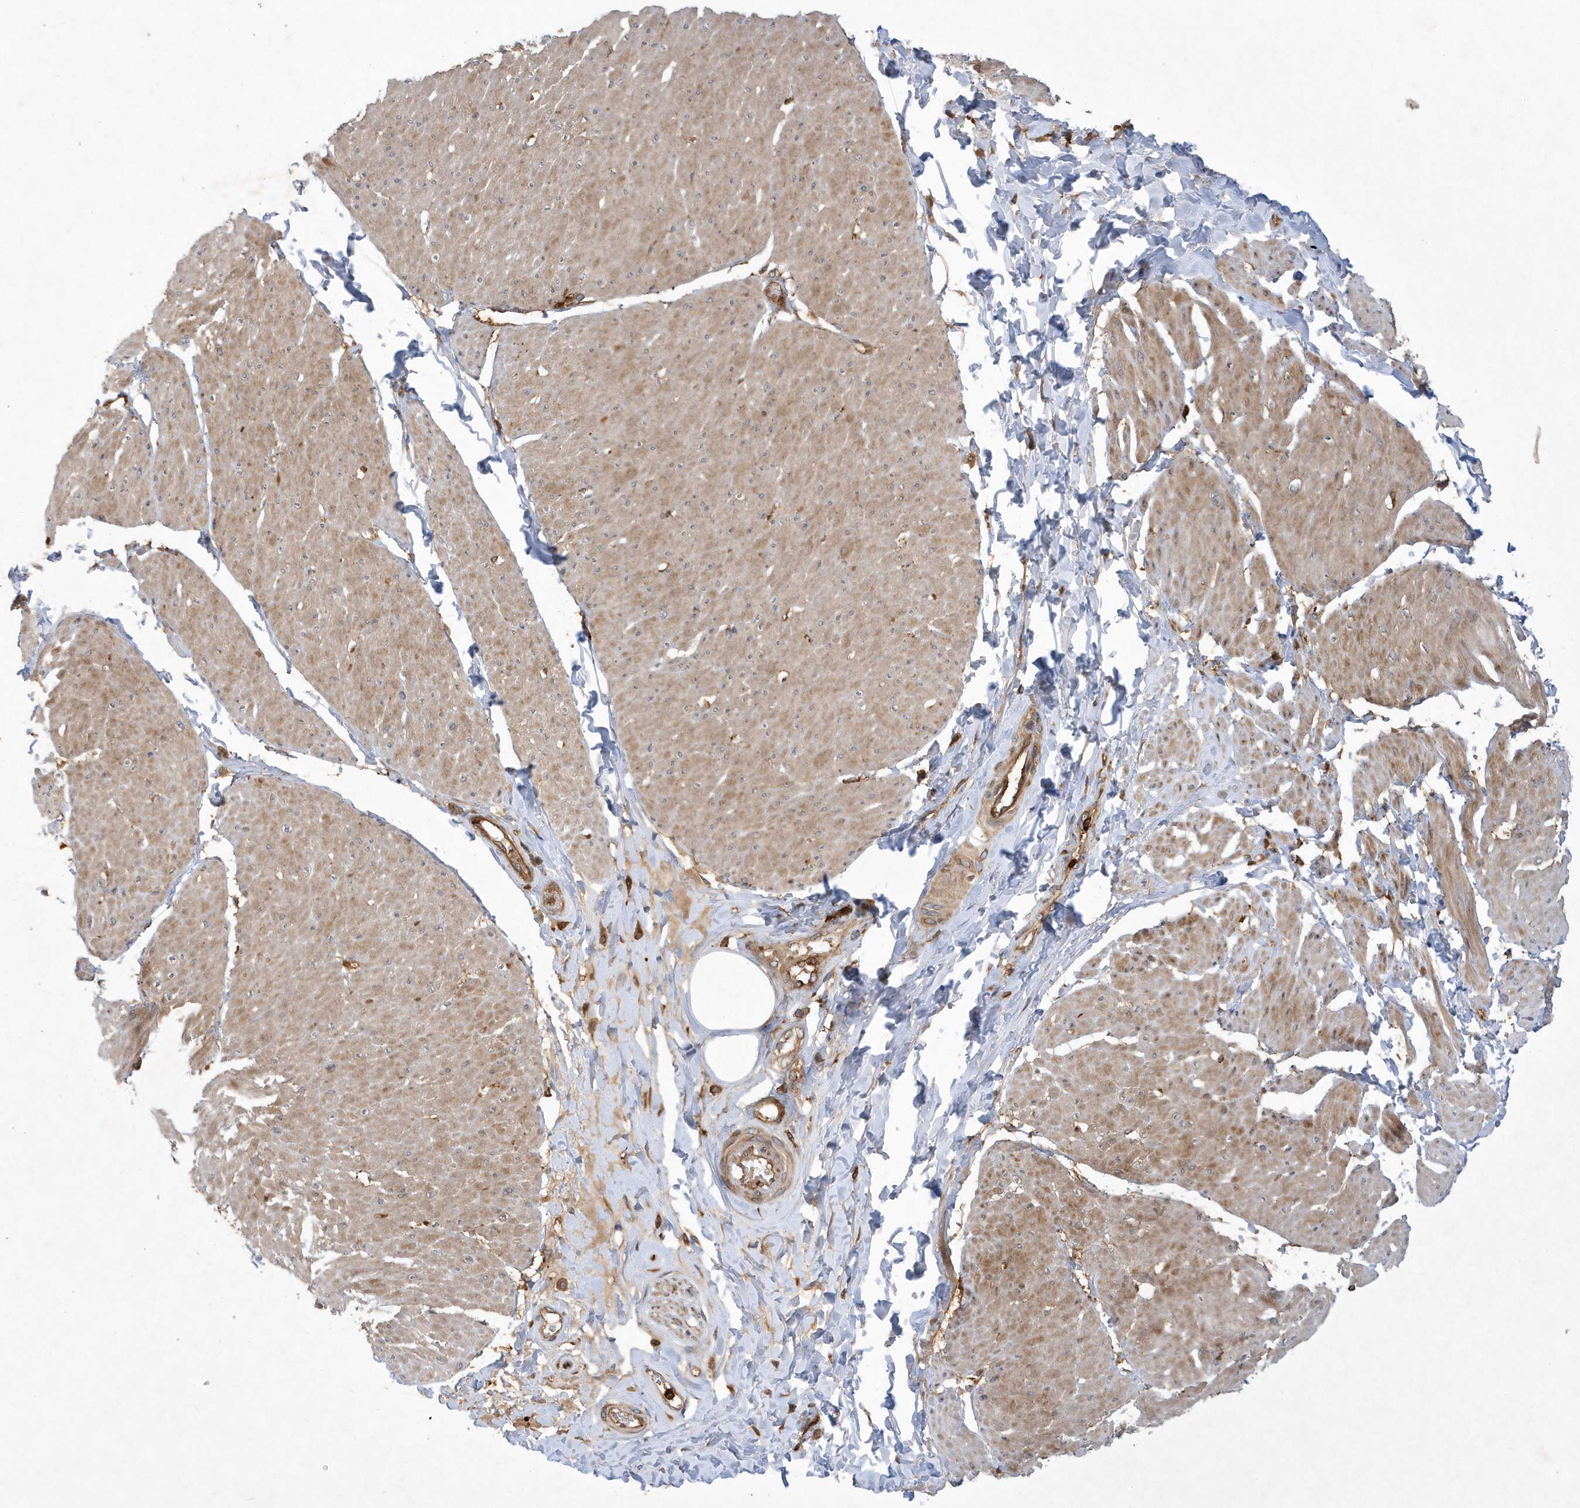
{"staining": {"intensity": "moderate", "quantity": ">75%", "location": "cytoplasmic/membranous"}, "tissue": "smooth muscle", "cell_type": "Smooth muscle cells", "image_type": "normal", "snomed": [{"axis": "morphology", "description": "Urothelial carcinoma, High grade"}, {"axis": "topography", "description": "Urinary bladder"}], "caption": "High-power microscopy captured an immunohistochemistry micrograph of benign smooth muscle, revealing moderate cytoplasmic/membranous staining in about >75% of smooth muscle cells. Immunohistochemistry stains the protein of interest in brown and the nuclei are stained blue.", "gene": "LAPTM4A", "patient": {"sex": "male", "age": 46}}